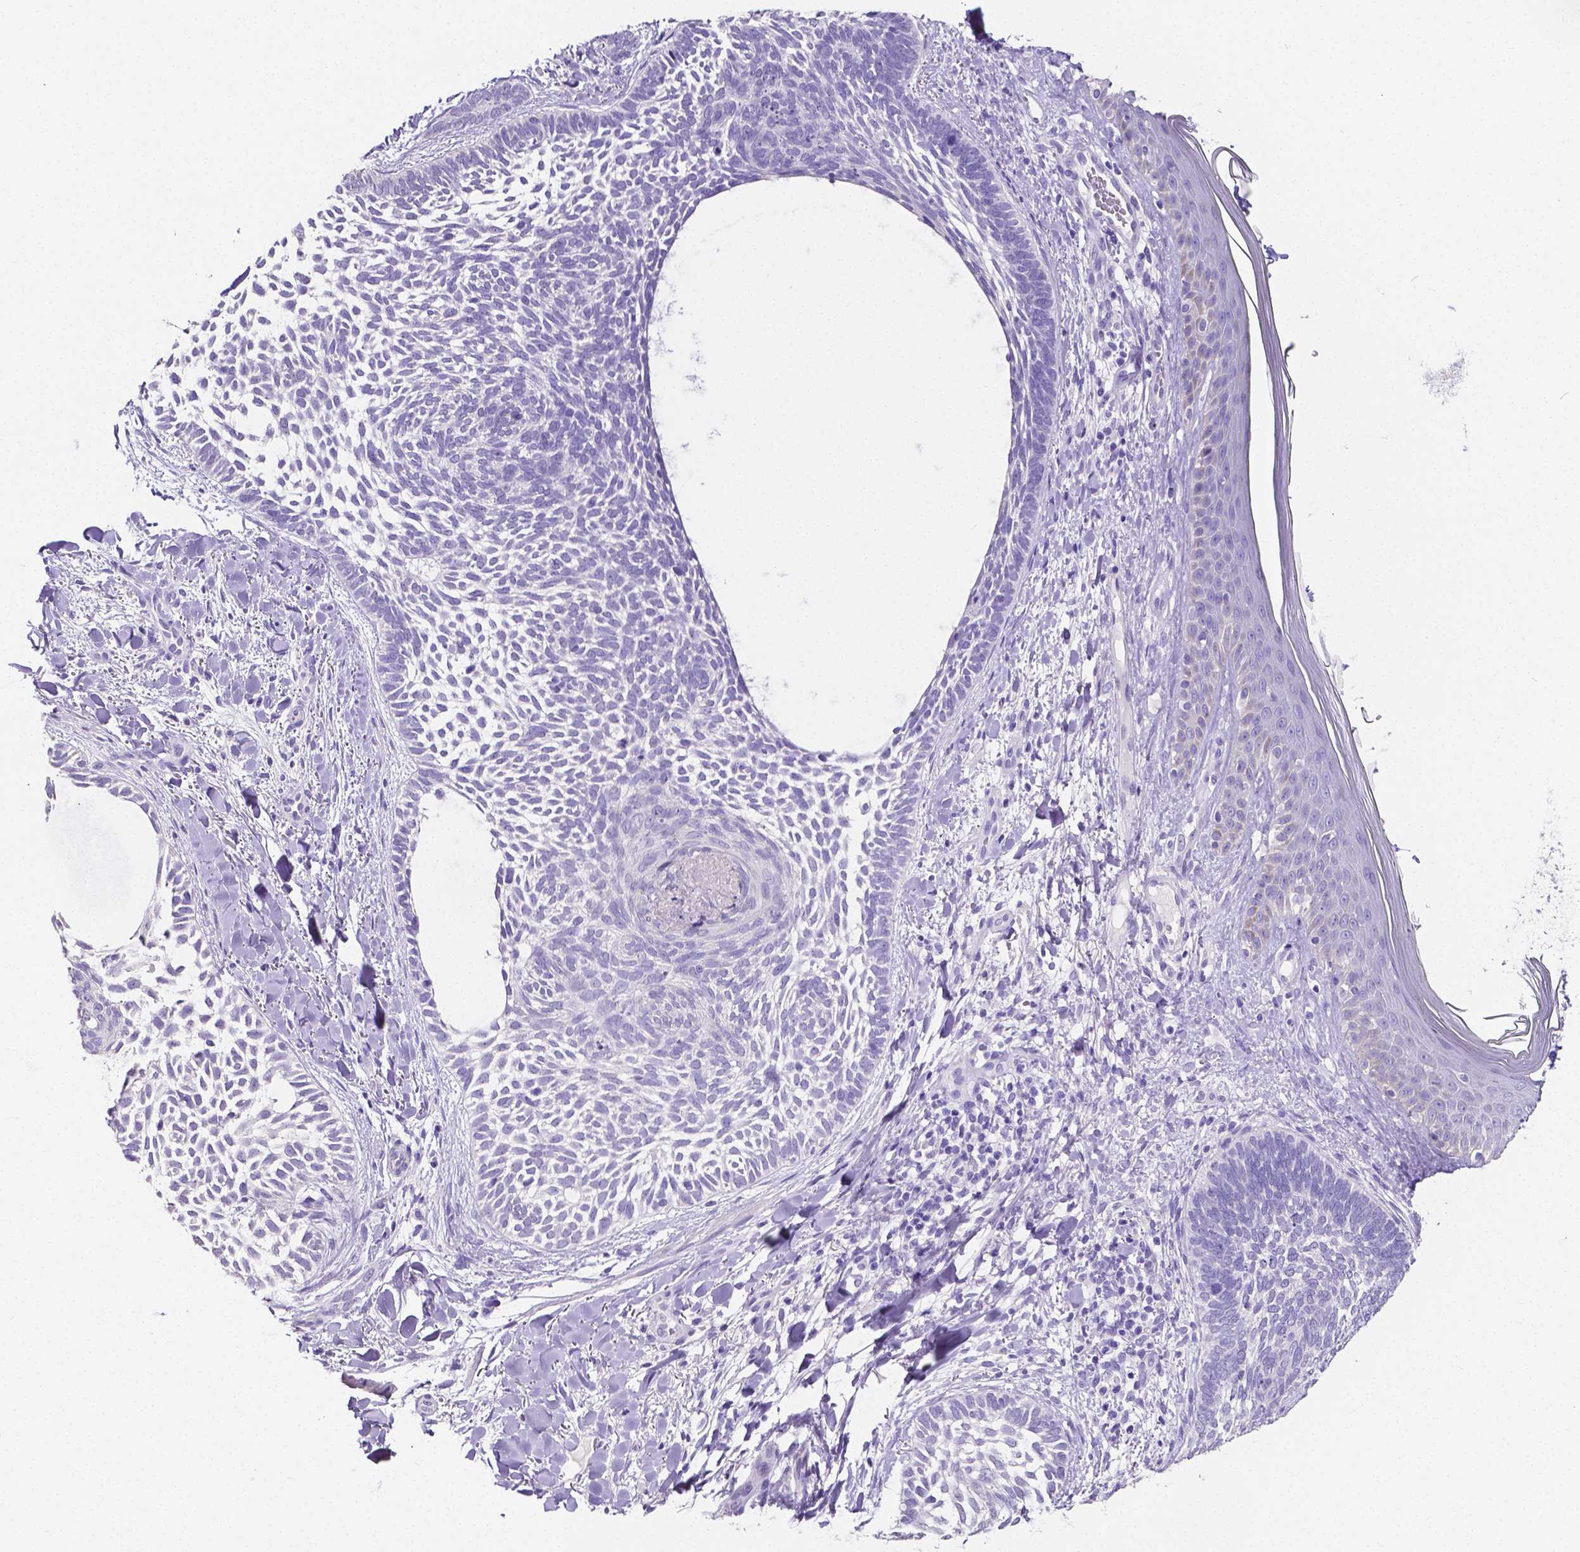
{"staining": {"intensity": "negative", "quantity": "none", "location": "none"}, "tissue": "skin cancer", "cell_type": "Tumor cells", "image_type": "cancer", "snomed": [{"axis": "morphology", "description": "Normal tissue, NOS"}, {"axis": "morphology", "description": "Basal cell carcinoma"}, {"axis": "topography", "description": "Skin"}], "caption": "Tumor cells show no significant staining in basal cell carcinoma (skin).", "gene": "SLC22A2", "patient": {"sex": "male", "age": 46}}